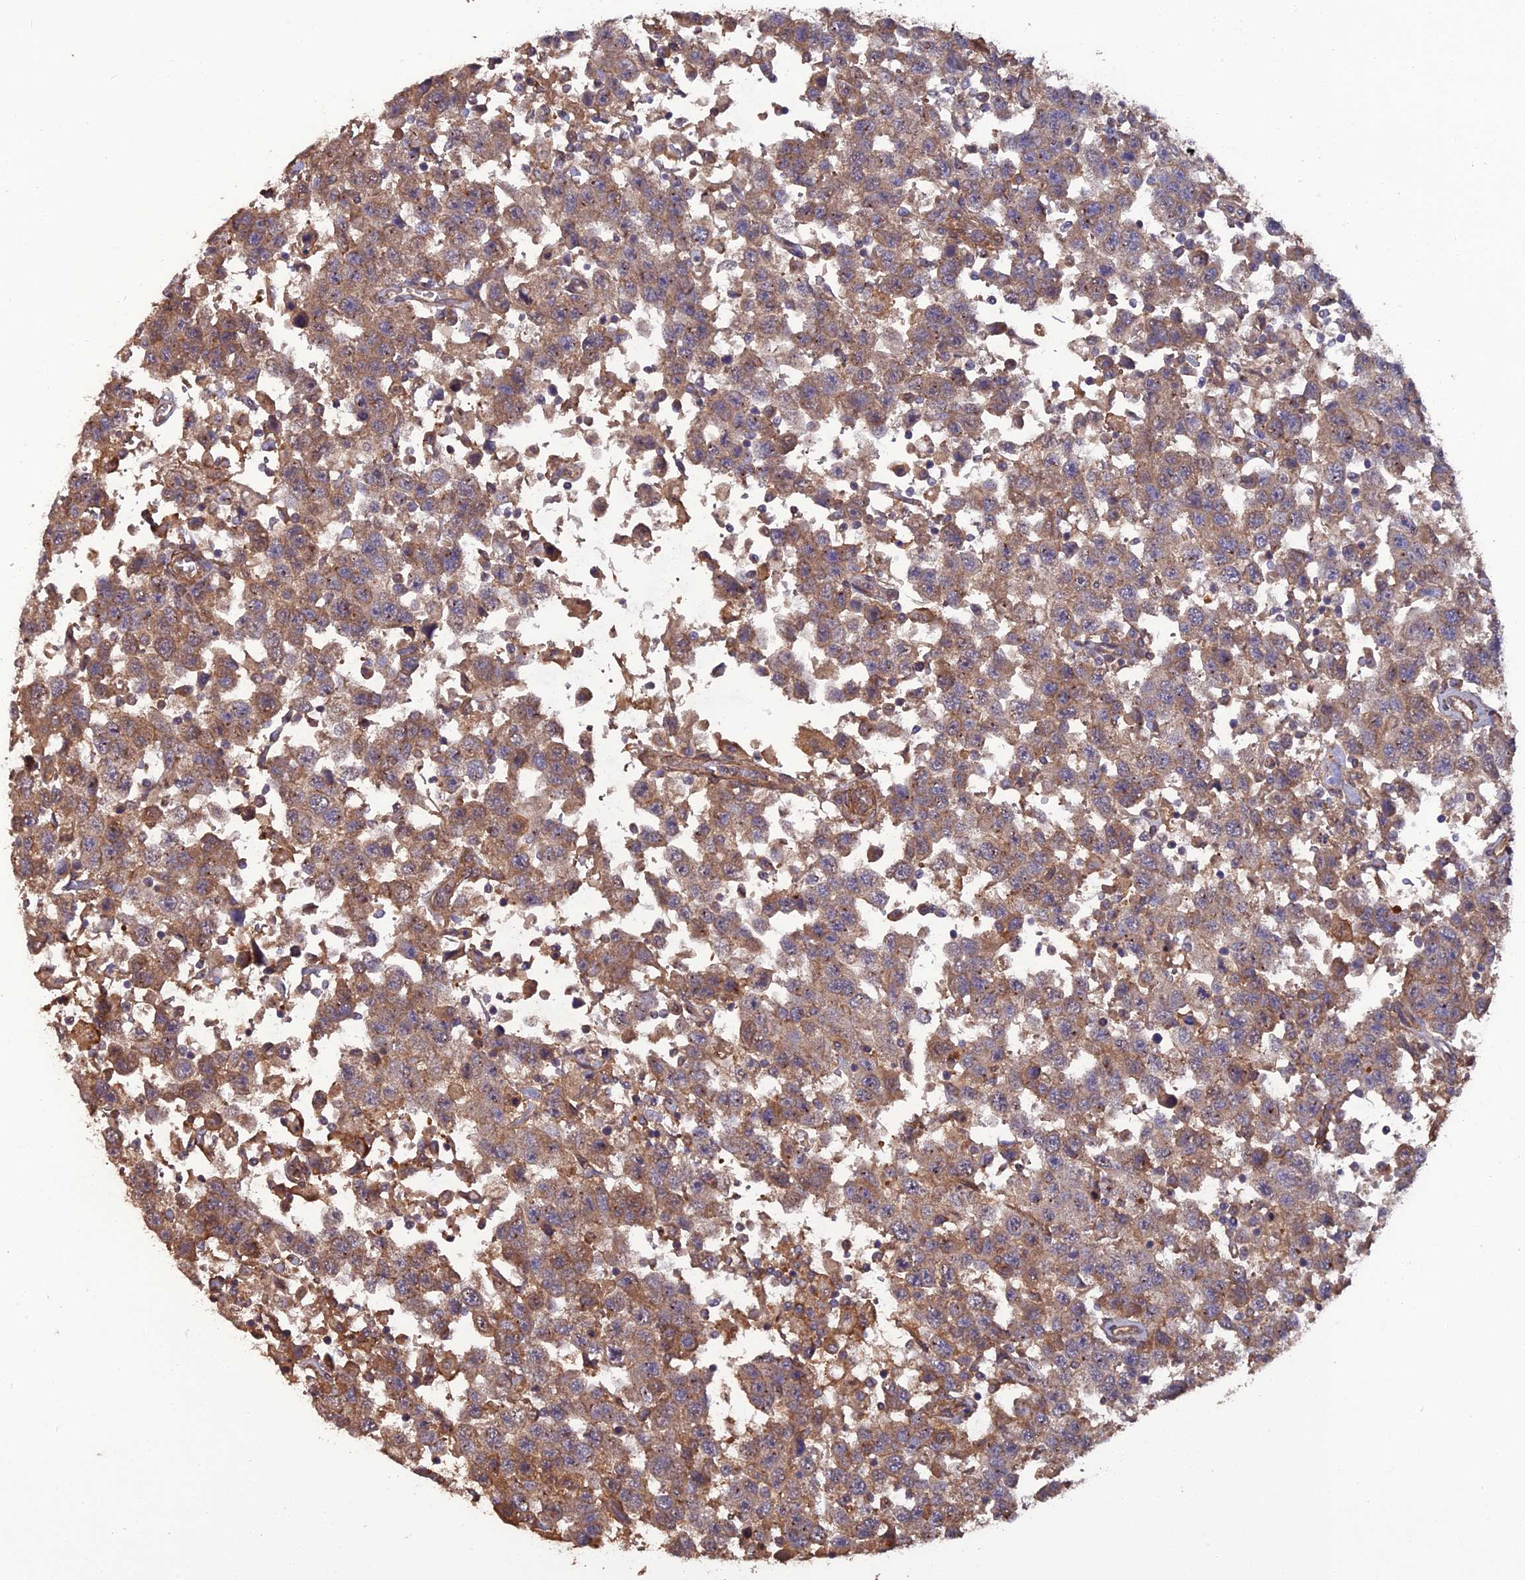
{"staining": {"intensity": "moderate", "quantity": ">75%", "location": "cytoplasmic/membranous"}, "tissue": "testis cancer", "cell_type": "Tumor cells", "image_type": "cancer", "snomed": [{"axis": "morphology", "description": "Seminoma, NOS"}, {"axis": "topography", "description": "Testis"}], "caption": "Protein staining shows moderate cytoplasmic/membranous staining in about >75% of tumor cells in testis seminoma.", "gene": "ATP6V0A2", "patient": {"sex": "male", "age": 41}}